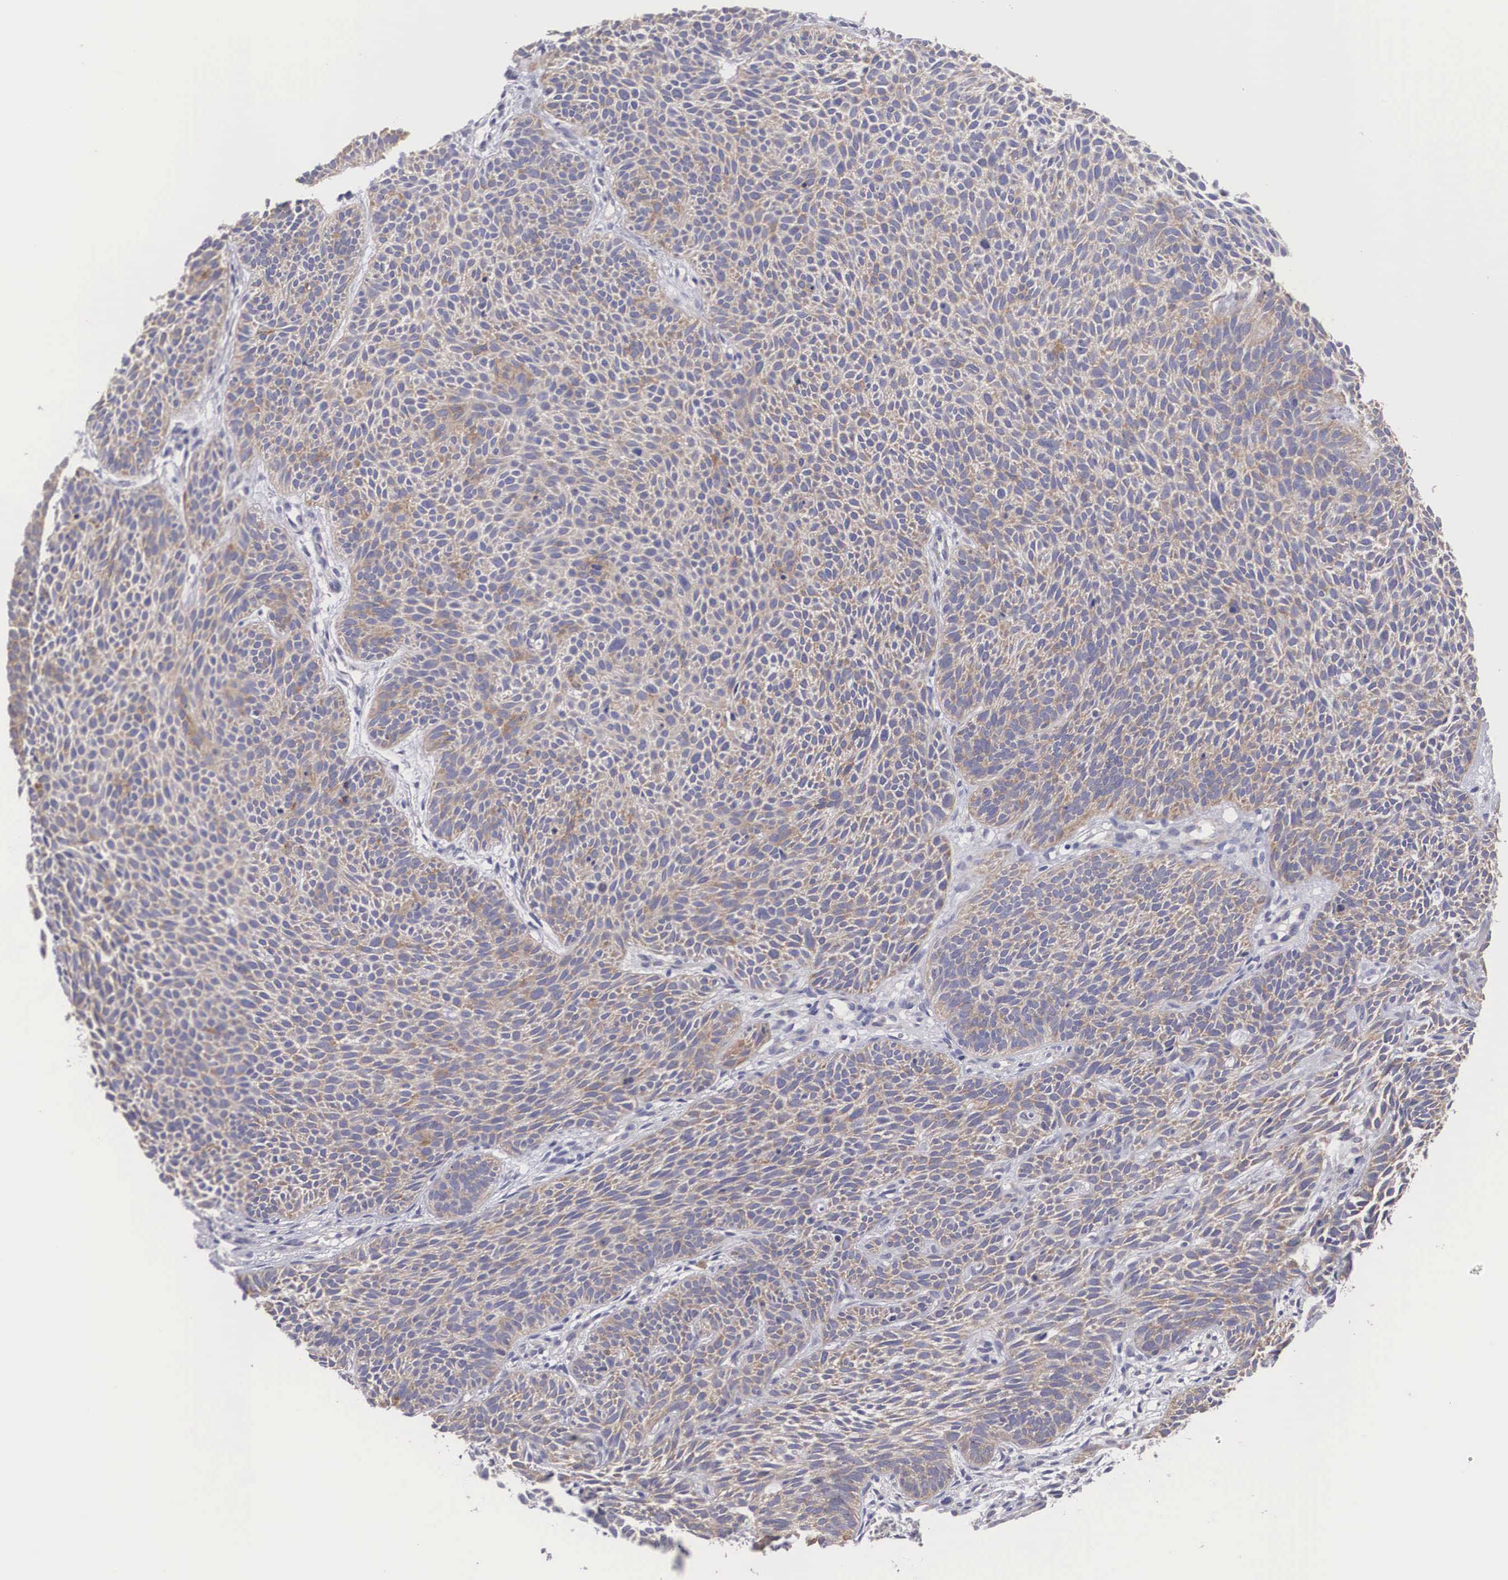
{"staining": {"intensity": "weak", "quantity": "<25%", "location": "cytoplasmic/membranous"}, "tissue": "skin cancer", "cell_type": "Tumor cells", "image_type": "cancer", "snomed": [{"axis": "morphology", "description": "Basal cell carcinoma"}, {"axis": "topography", "description": "Skin"}], "caption": "A micrograph of human skin basal cell carcinoma is negative for staining in tumor cells. (DAB (3,3'-diaminobenzidine) IHC, high magnification).", "gene": "TXLNG", "patient": {"sex": "male", "age": 84}}